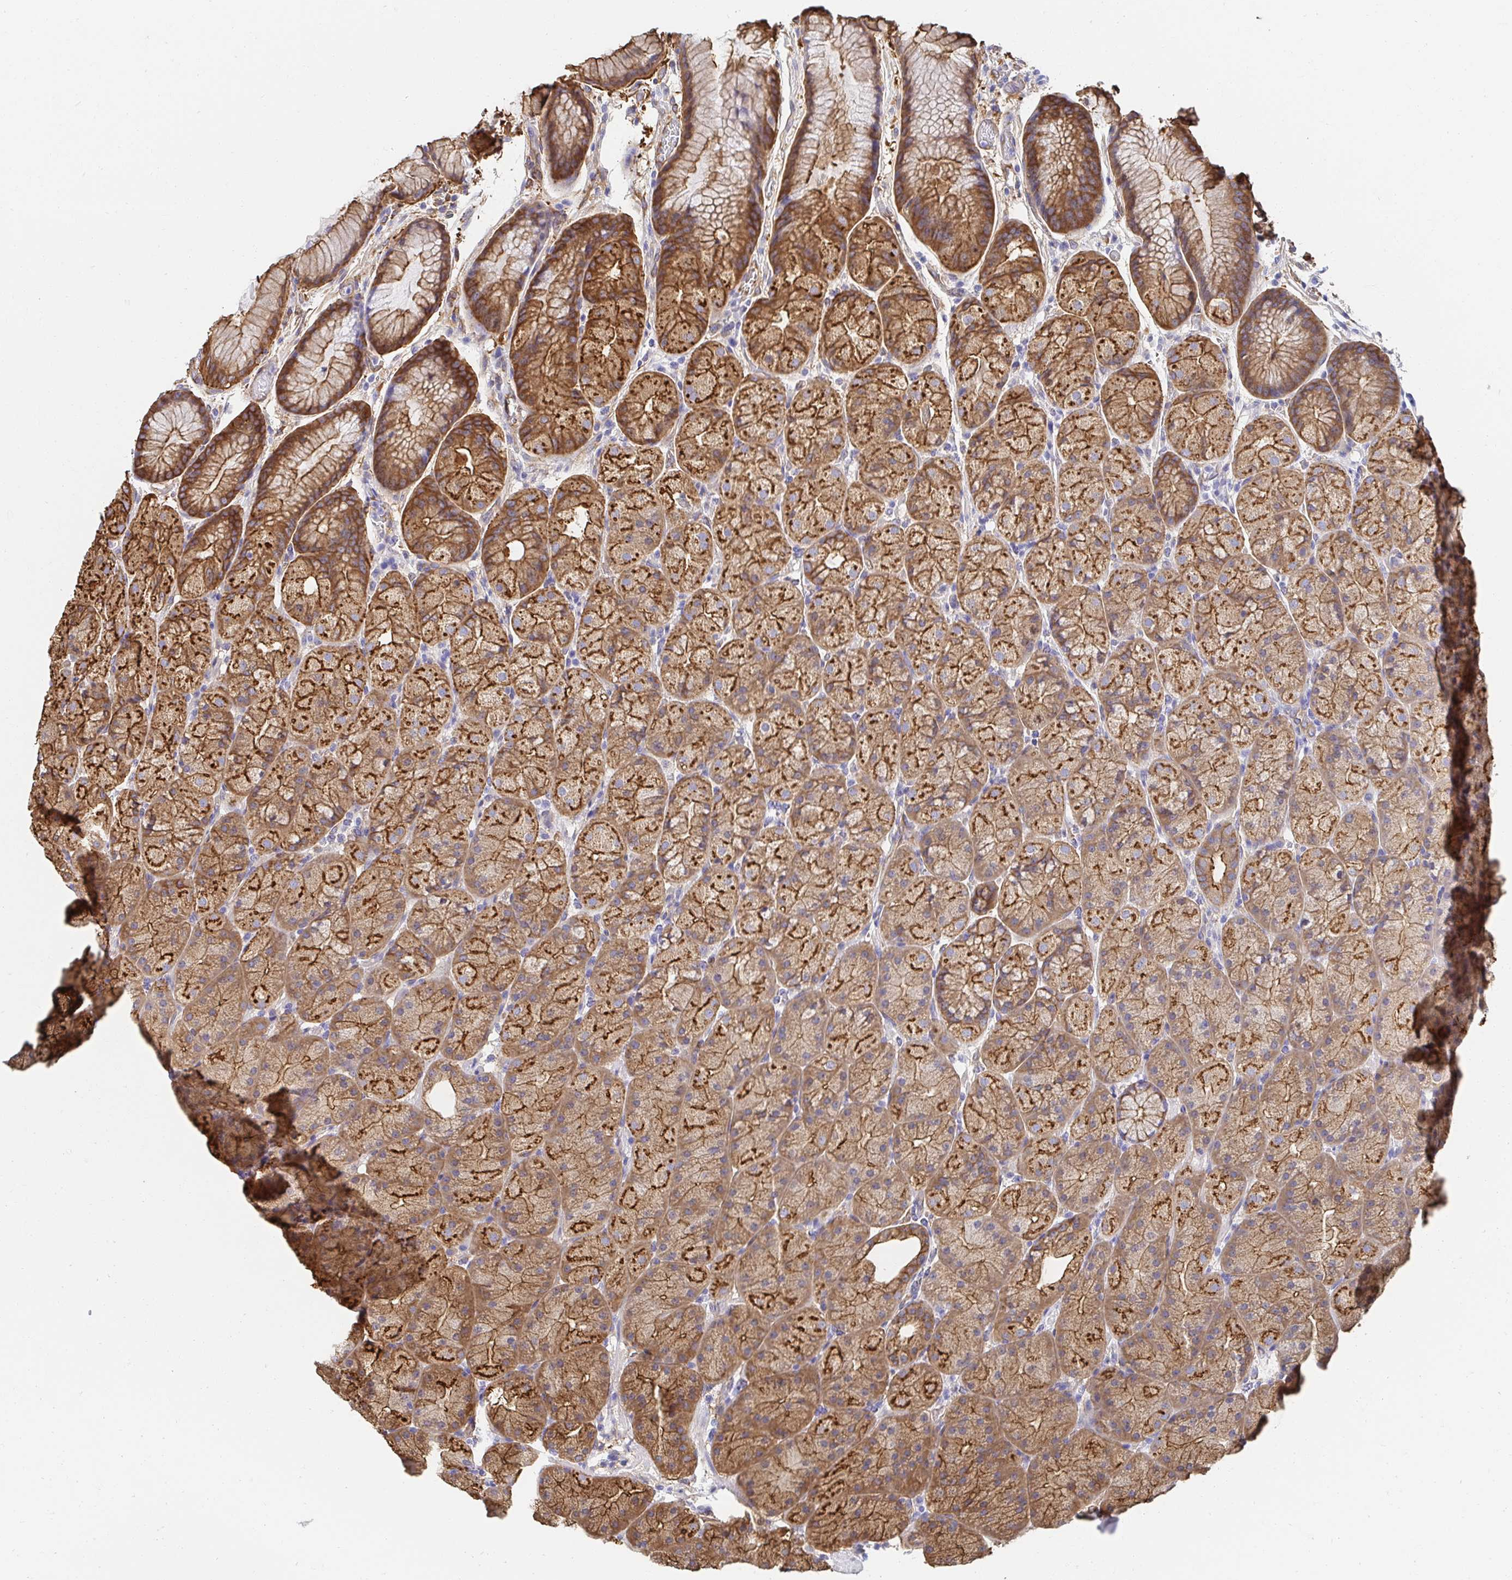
{"staining": {"intensity": "strong", "quantity": ">75%", "location": "cytoplasmic/membranous"}, "tissue": "stomach", "cell_type": "Glandular cells", "image_type": "normal", "snomed": [{"axis": "morphology", "description": "Normal tissue, NOS"}, {"axis": "topography", "description": "Stomach, upper"}, {"axis": "topography", "description": "Stomach"}], "caption": "Brown immunohistochemical staining in unremarkable stomach shows strong cytoplasmic/membranous staining in about >75% of glandular cells. The staining is performed using DAB (3,3'-diaminobenzidine) brown chromogen to label protein expression. The nuclei are counter-stained blue using hematoxylin.", "gene": "CTTN", "patient": {"sex": "male", "age": 48}}